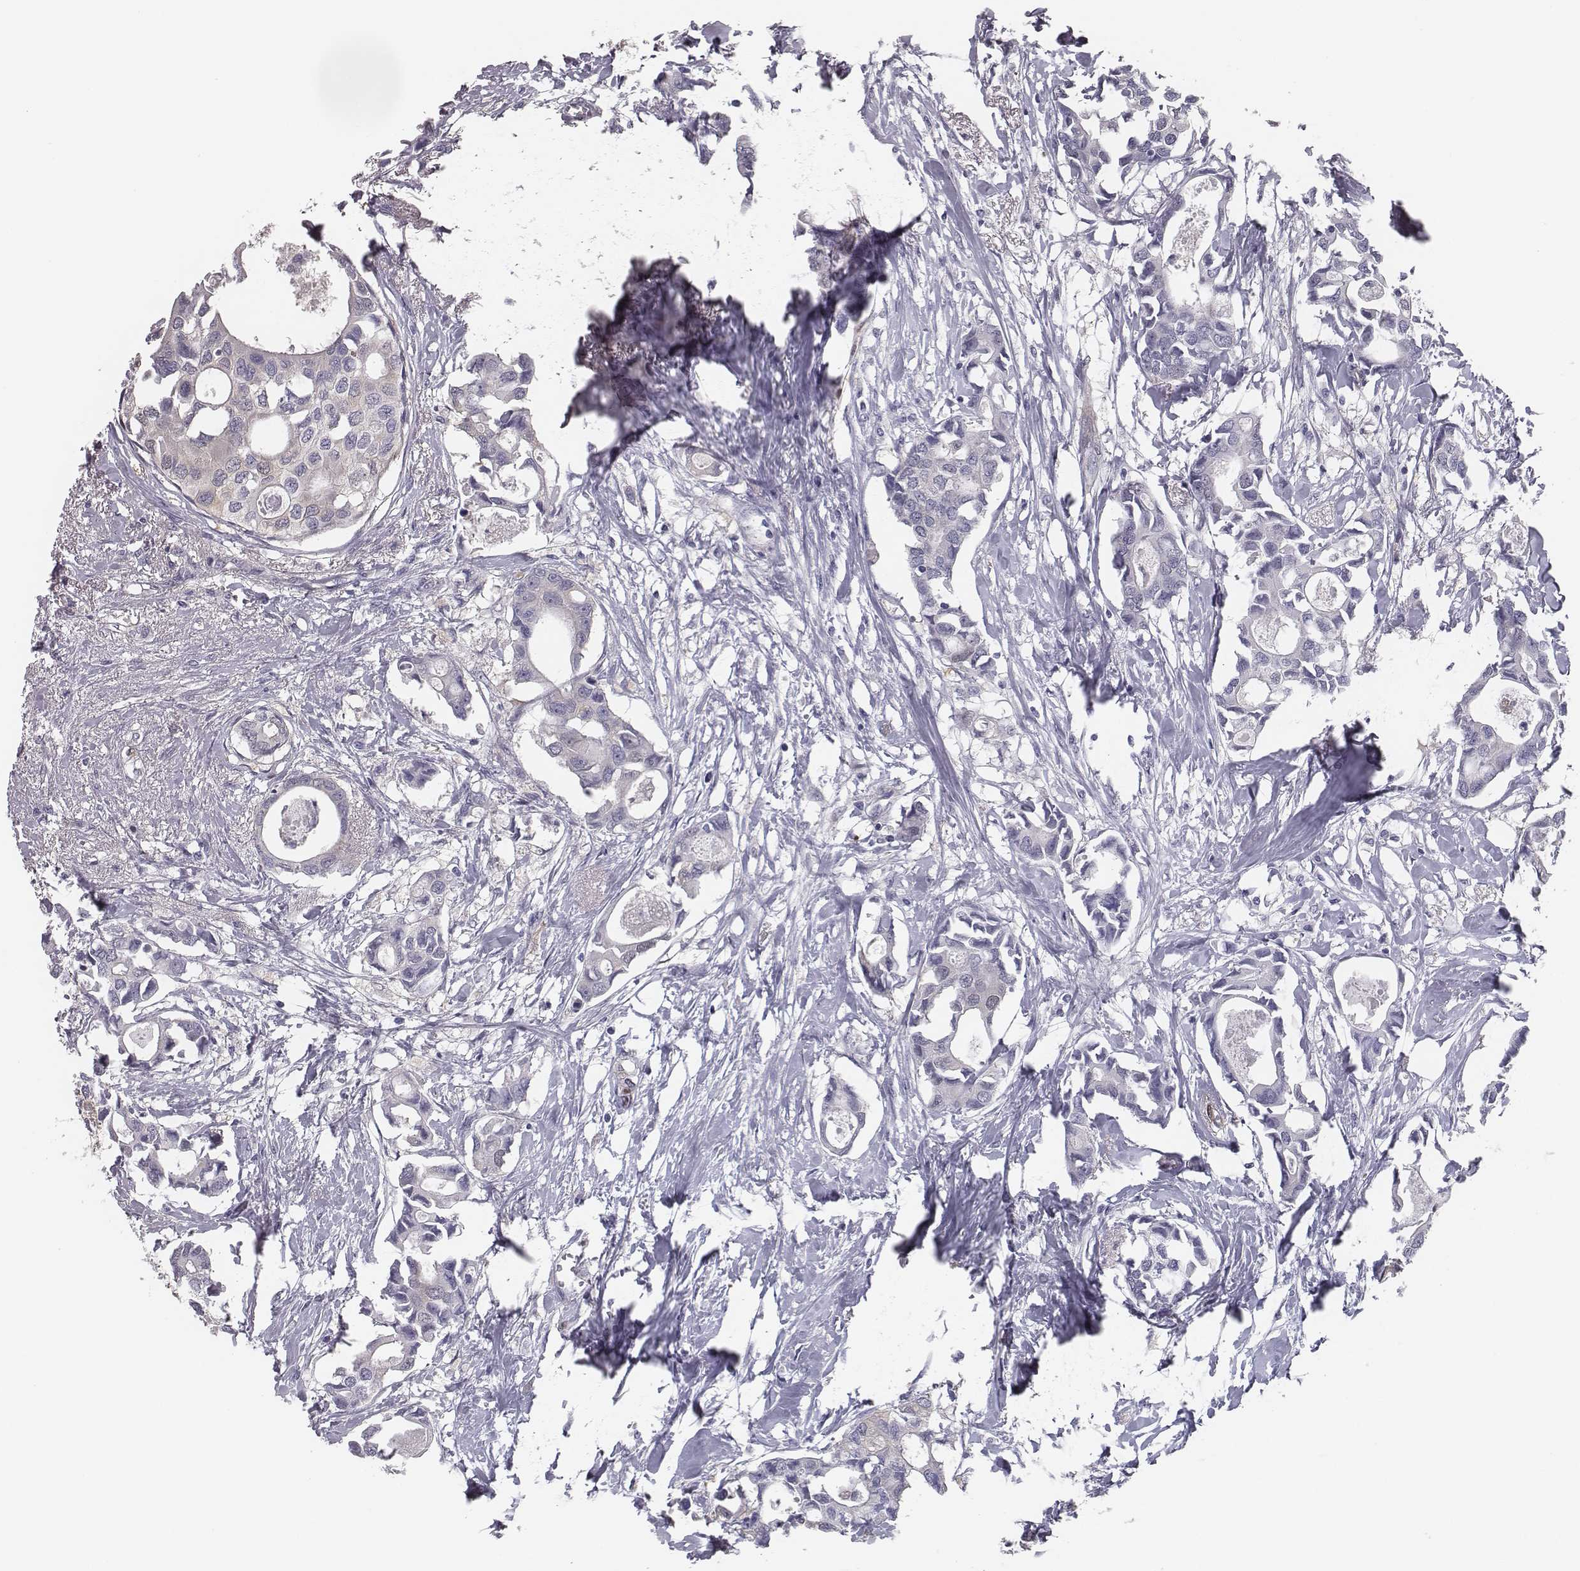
{"staining": {"intensity": "negative", "quantity": "none", "location": "none"}, "tissue": "breast cancer", "cell_type": "Tumor cells", "image_type": "cancer", "snomed": [{"axis": "morphology", "description": "Duct carcinoma"}, {"axis": "topography", "description": "Breast"}], "caption": "Tumor cells show no significant protein staining in infiltrating ductal carcinoma (breast). (DAB immunohistochemistry (IHC) visualized using brightfield microscopy, high magnification).", "gene": "ISYNA1", "patient": {"sex": "female", "age": 83}}